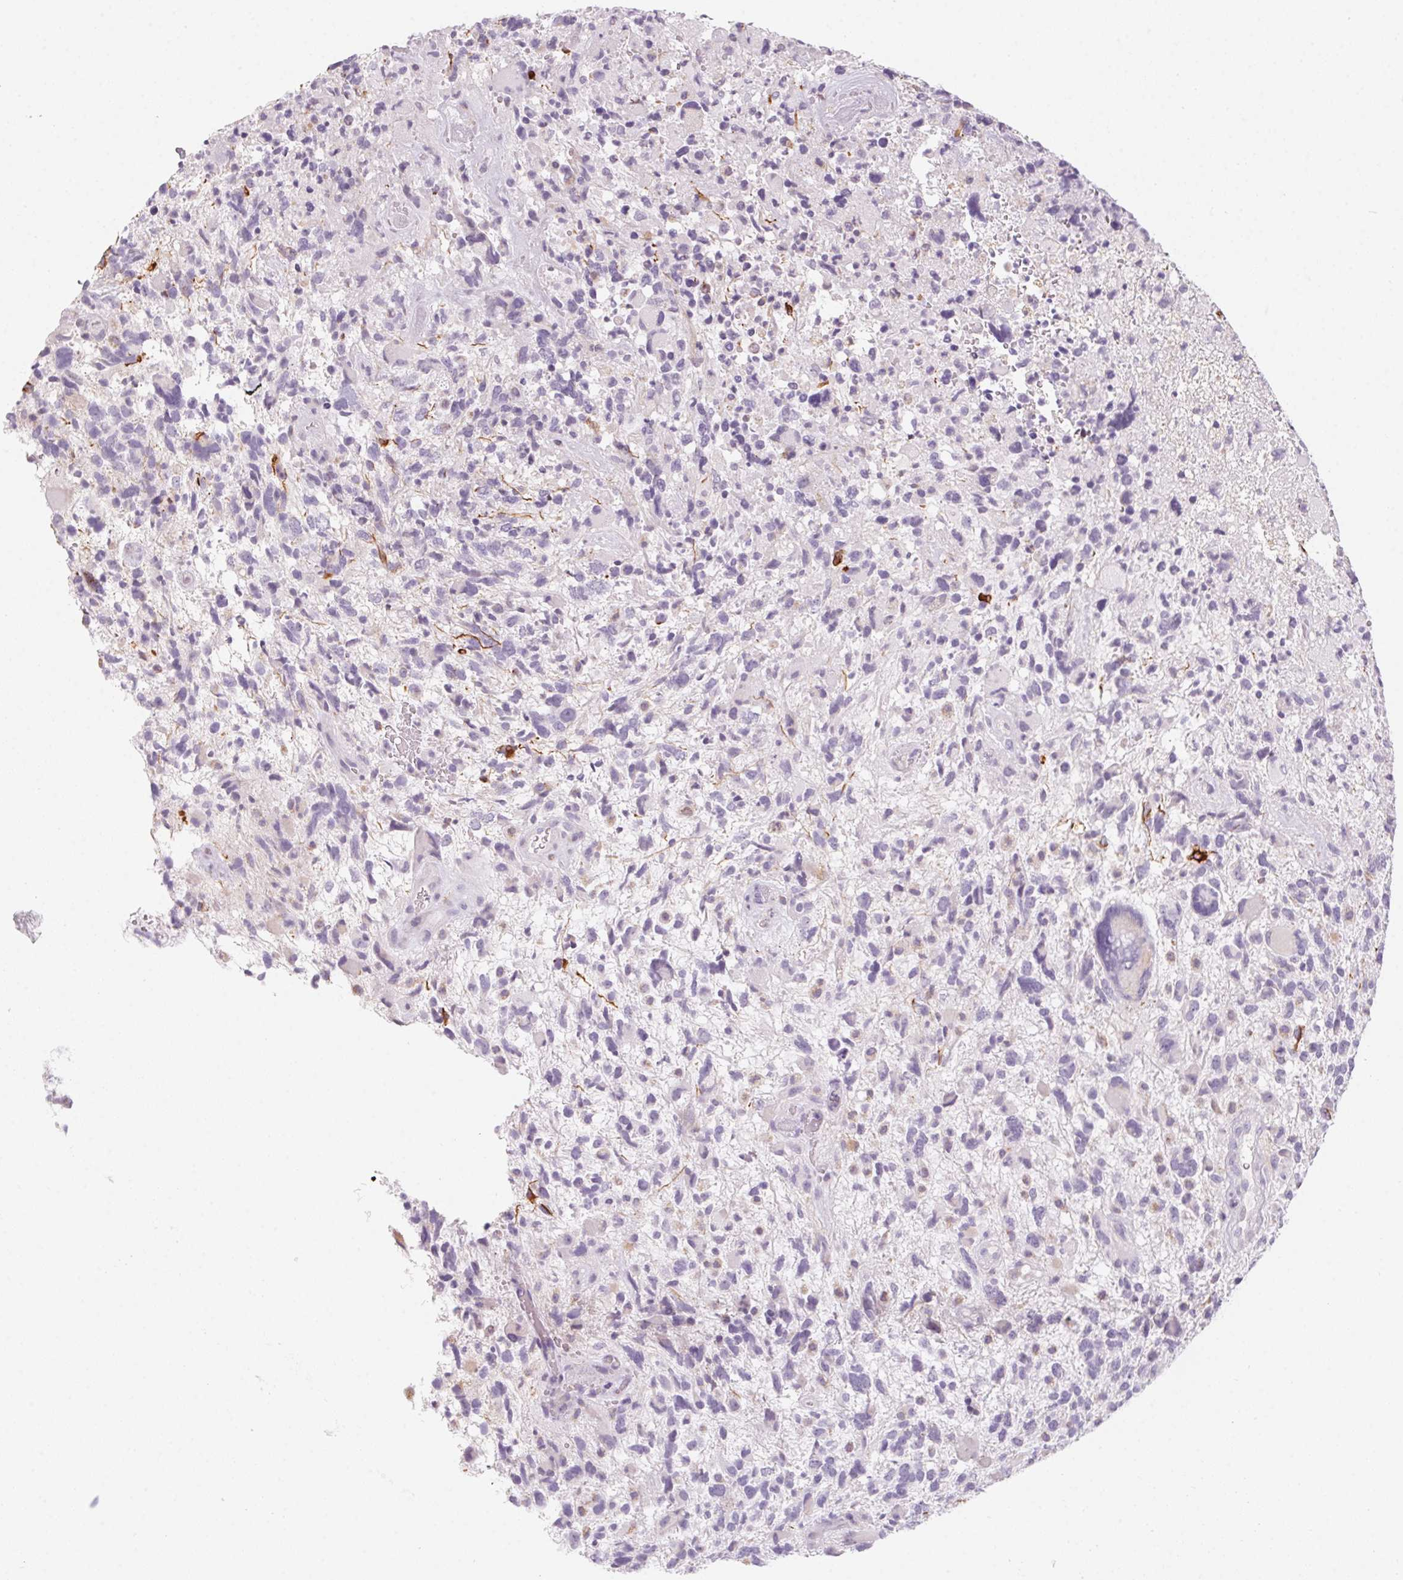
{"staining": {"intensity": "negative", "quantity": "none", "location": "none"}, "tissue": "glioma", "cell_type": "Tumor cells", "image_type": "cancer", "snomed": [{"axis": "morphology", "description": "Glioma, malignant, High grade"}, {"axis": "topography", "description": "Brain"}], "caption": "A photomicrograph of human glioma is negative for staining in tumor cells.", "gene": "PRPH", "patient": {"sex": "female", "age": 71}}